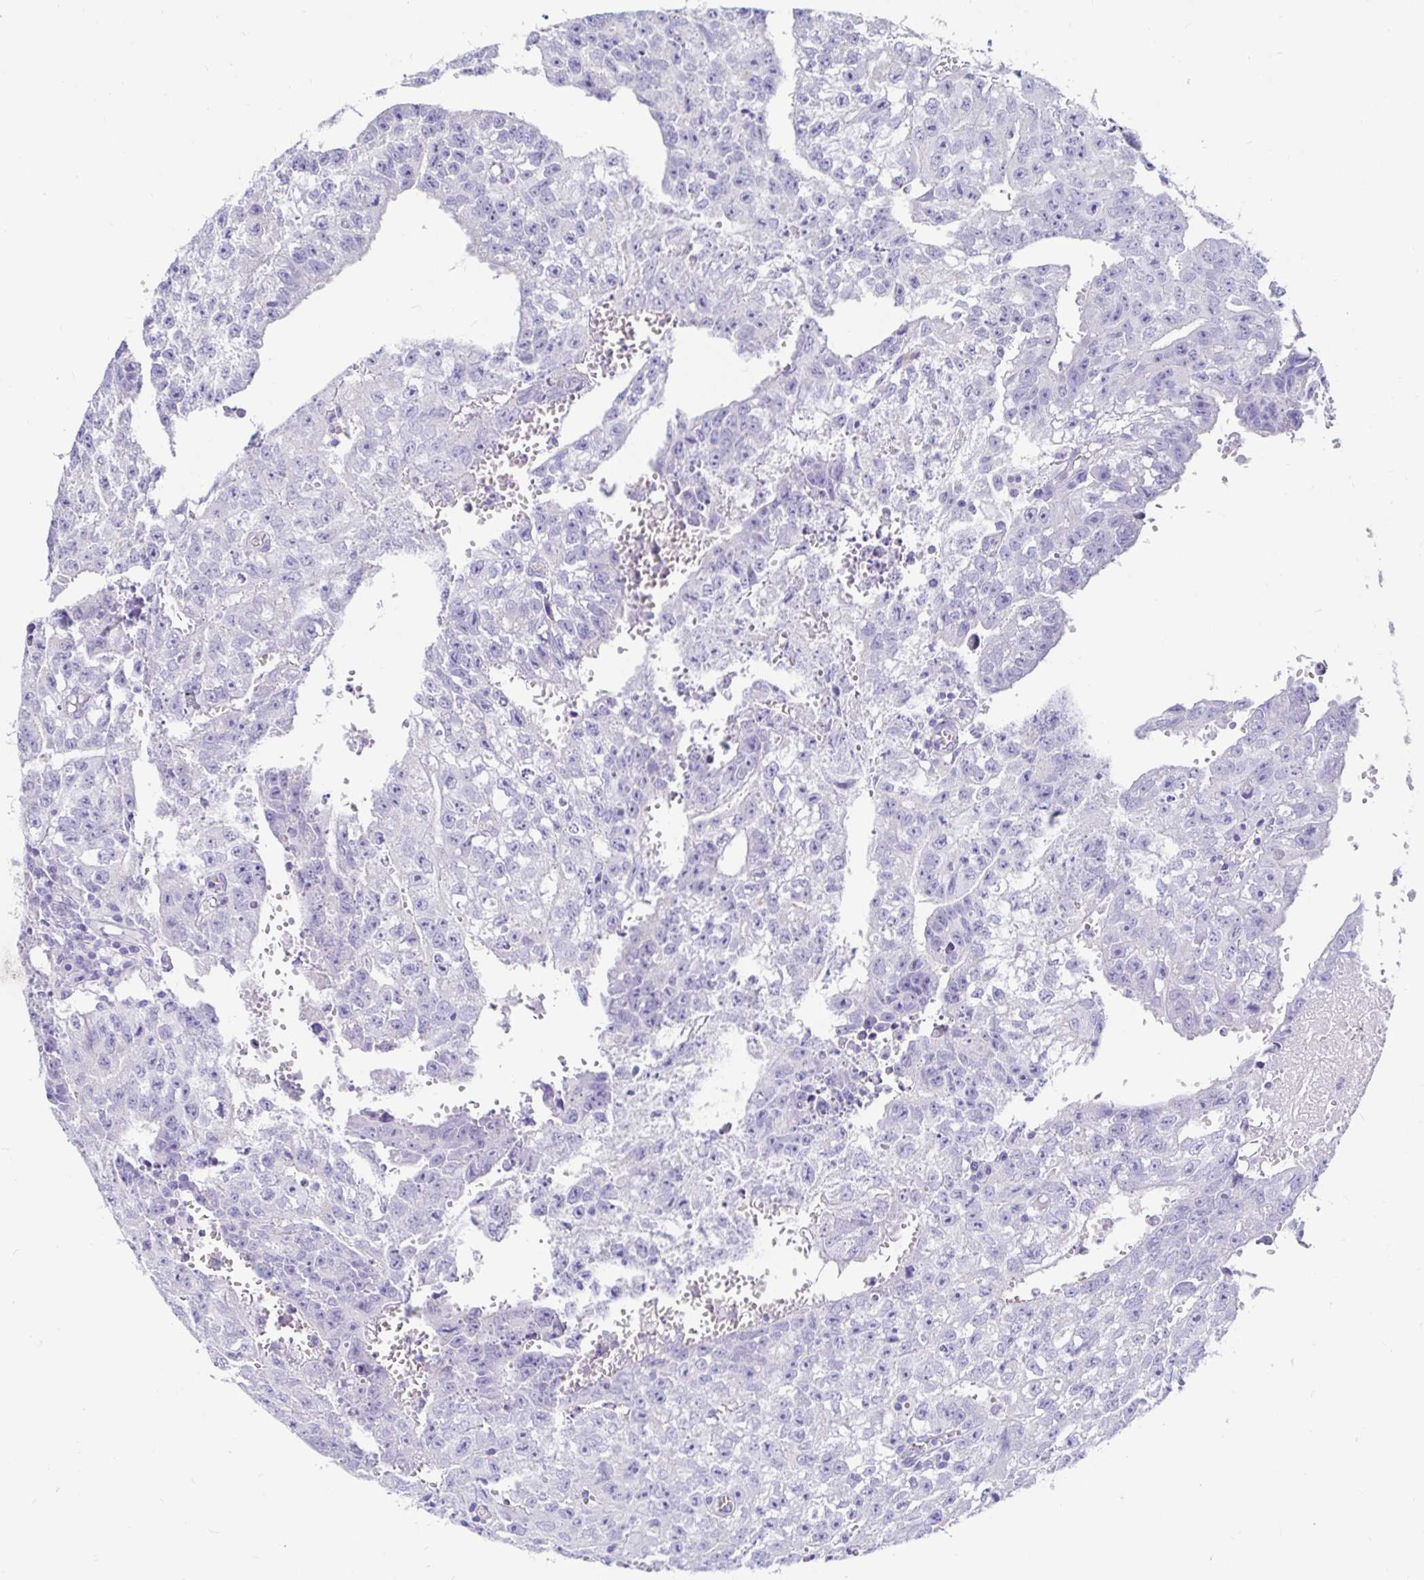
{"staining": {"intensity": "negative", "quantity": "none", "location": "none"}, "tissue": "testis cancer", "cell_type": "Tumor cells", "image_type": "cancer", "snomed": [{"axis": "morphology", "description": "Carcinoma, Embryonal, NOS"}, {"axis": "morphology", "description": "Teratoma, malignant, NOS"}, {"axis": "topography", "description": "Testis"}], "caption": "There is no significant positivity in tumor cells of teratoma (malignant) (testis).", "gene": "ZPBP2", "patient": {"sex": "male", "age": 24}}